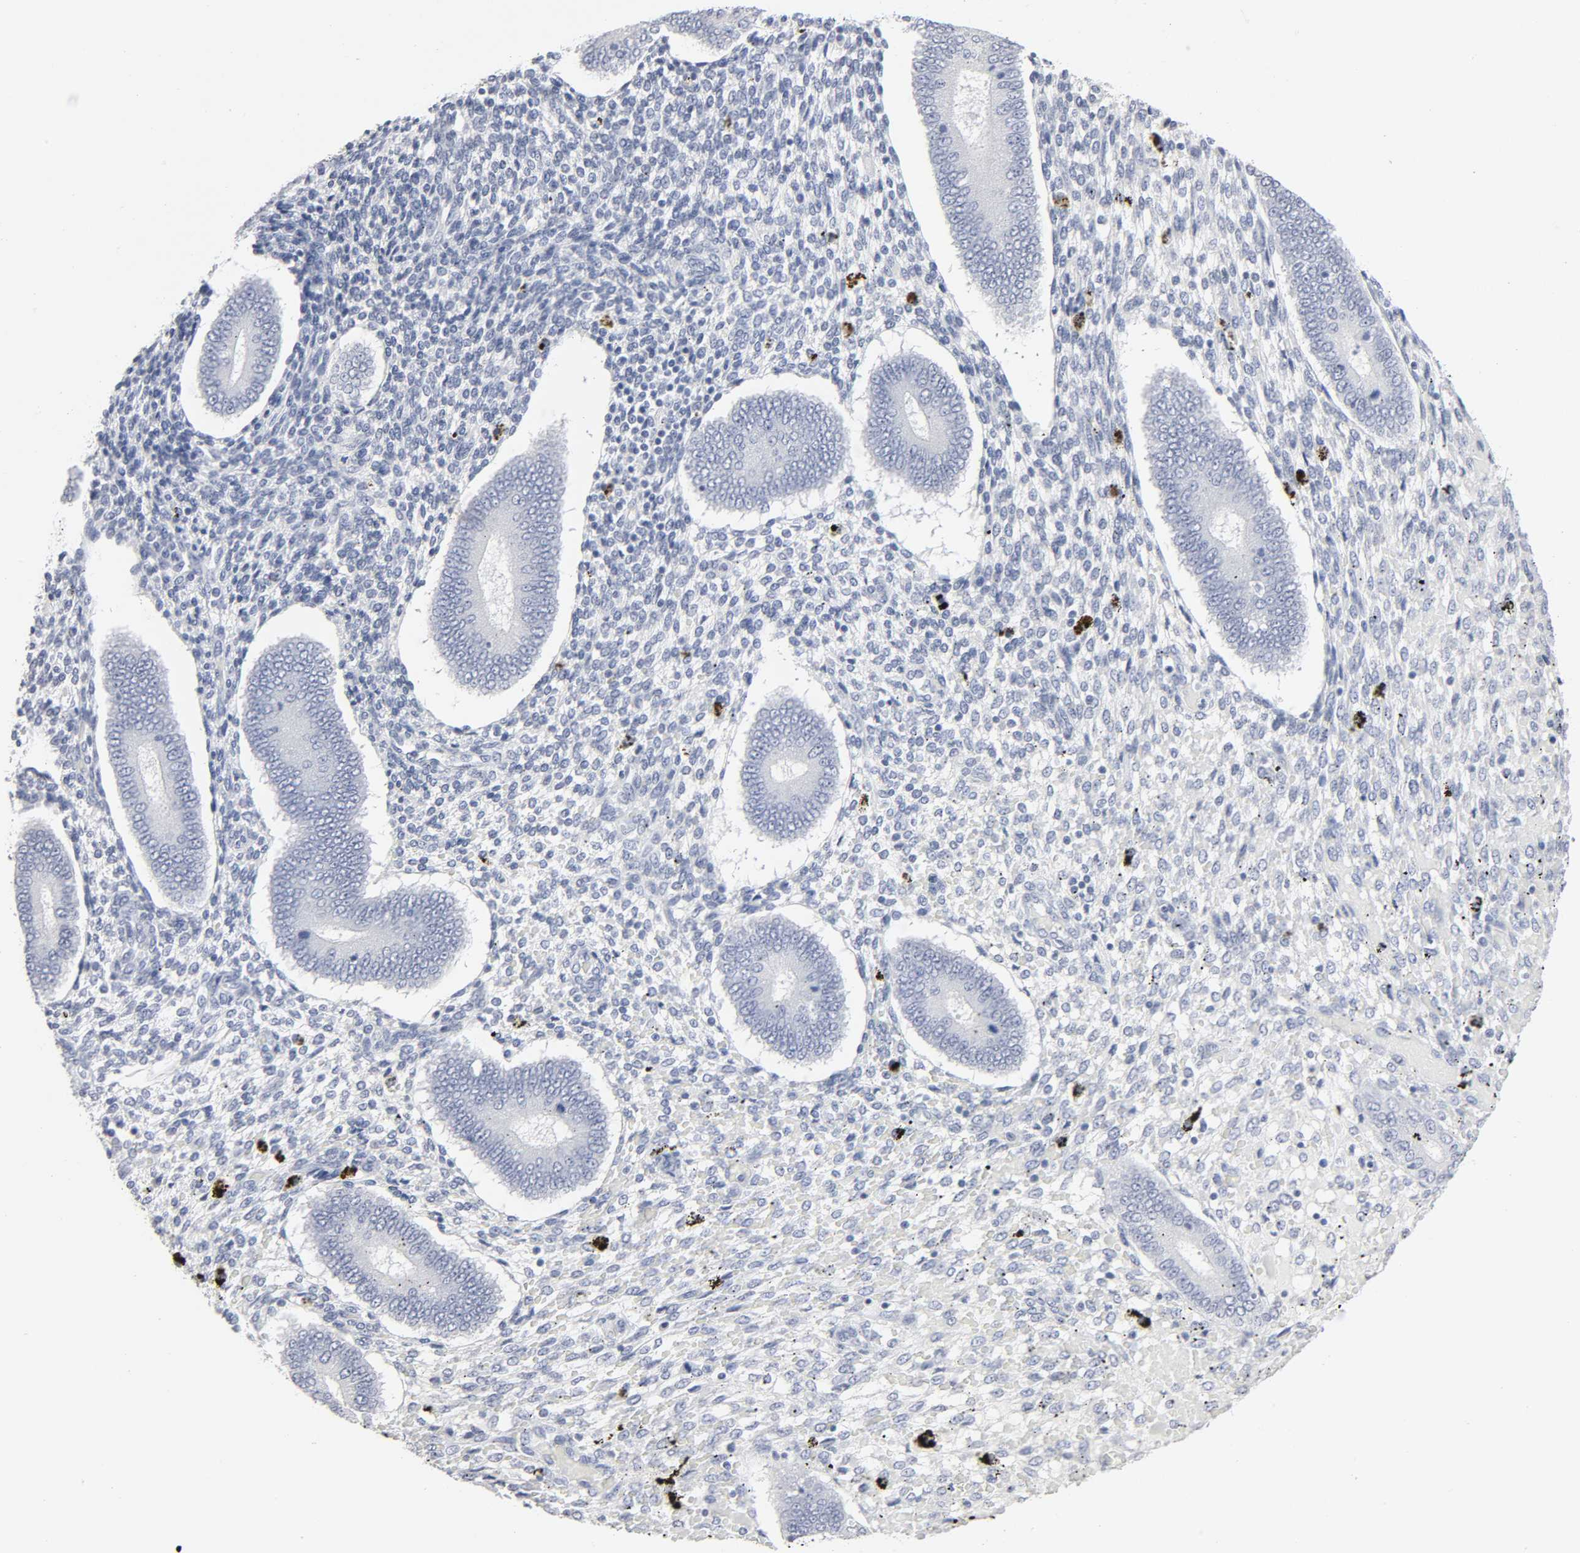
{"staining": {"intensity": "negative", "quantity": "none", "location": "none"}, "tissue": "endometrium", "cell_type": "Cells in endometrial stroma", "image_type": "normal", "snomed": [{"axis": "morphology", "description": "Normal tissue, NOS"}, {"axis": "topography", "description": "Endometrium"}], "caption": "A high-resolution photomicrograph shows immunohistochemistry (IHC) staining of benign endometrium, which reveals no significant expression in cells in endometrial stroma.", "gene": "SLCO1B3", "patient": {"sex": "female", "age": 42}}